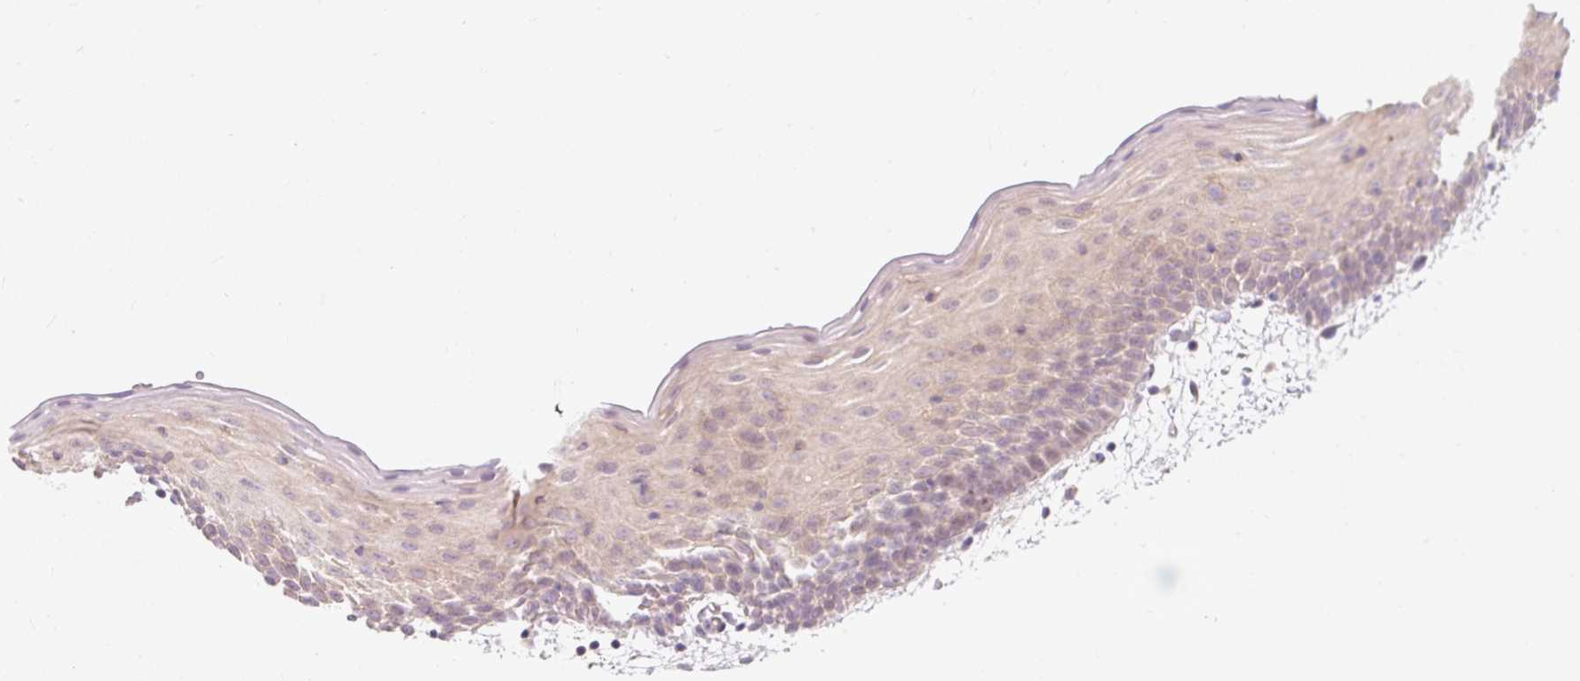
{"staining": {"intensity": "negative", "quantity": "none", "location": "none"}, "tissue": "oral mucosa", "cell_type": "Squamous epithelial cells", "image_type": "normal", "snomed": [{"axis": "morphology", "description": "Normal tissue, NOS"}, {"axis": "topography", "description": "Skeletal muscle"}, {"axis": "topography", "description": "Oral tissue"}, {"axis": "topography", "description": "Salivary gland"}, {"axis": "topography", "description": "Peripheral nerve tissue"}], "caption": "Immunohistochemistry micrograph of normal oral mucosa stained for a protein (brown), which shows no staining in squamous epithelial cells.", "gene": "EMC10", "patient": {"sex": "male", "age": 54}}